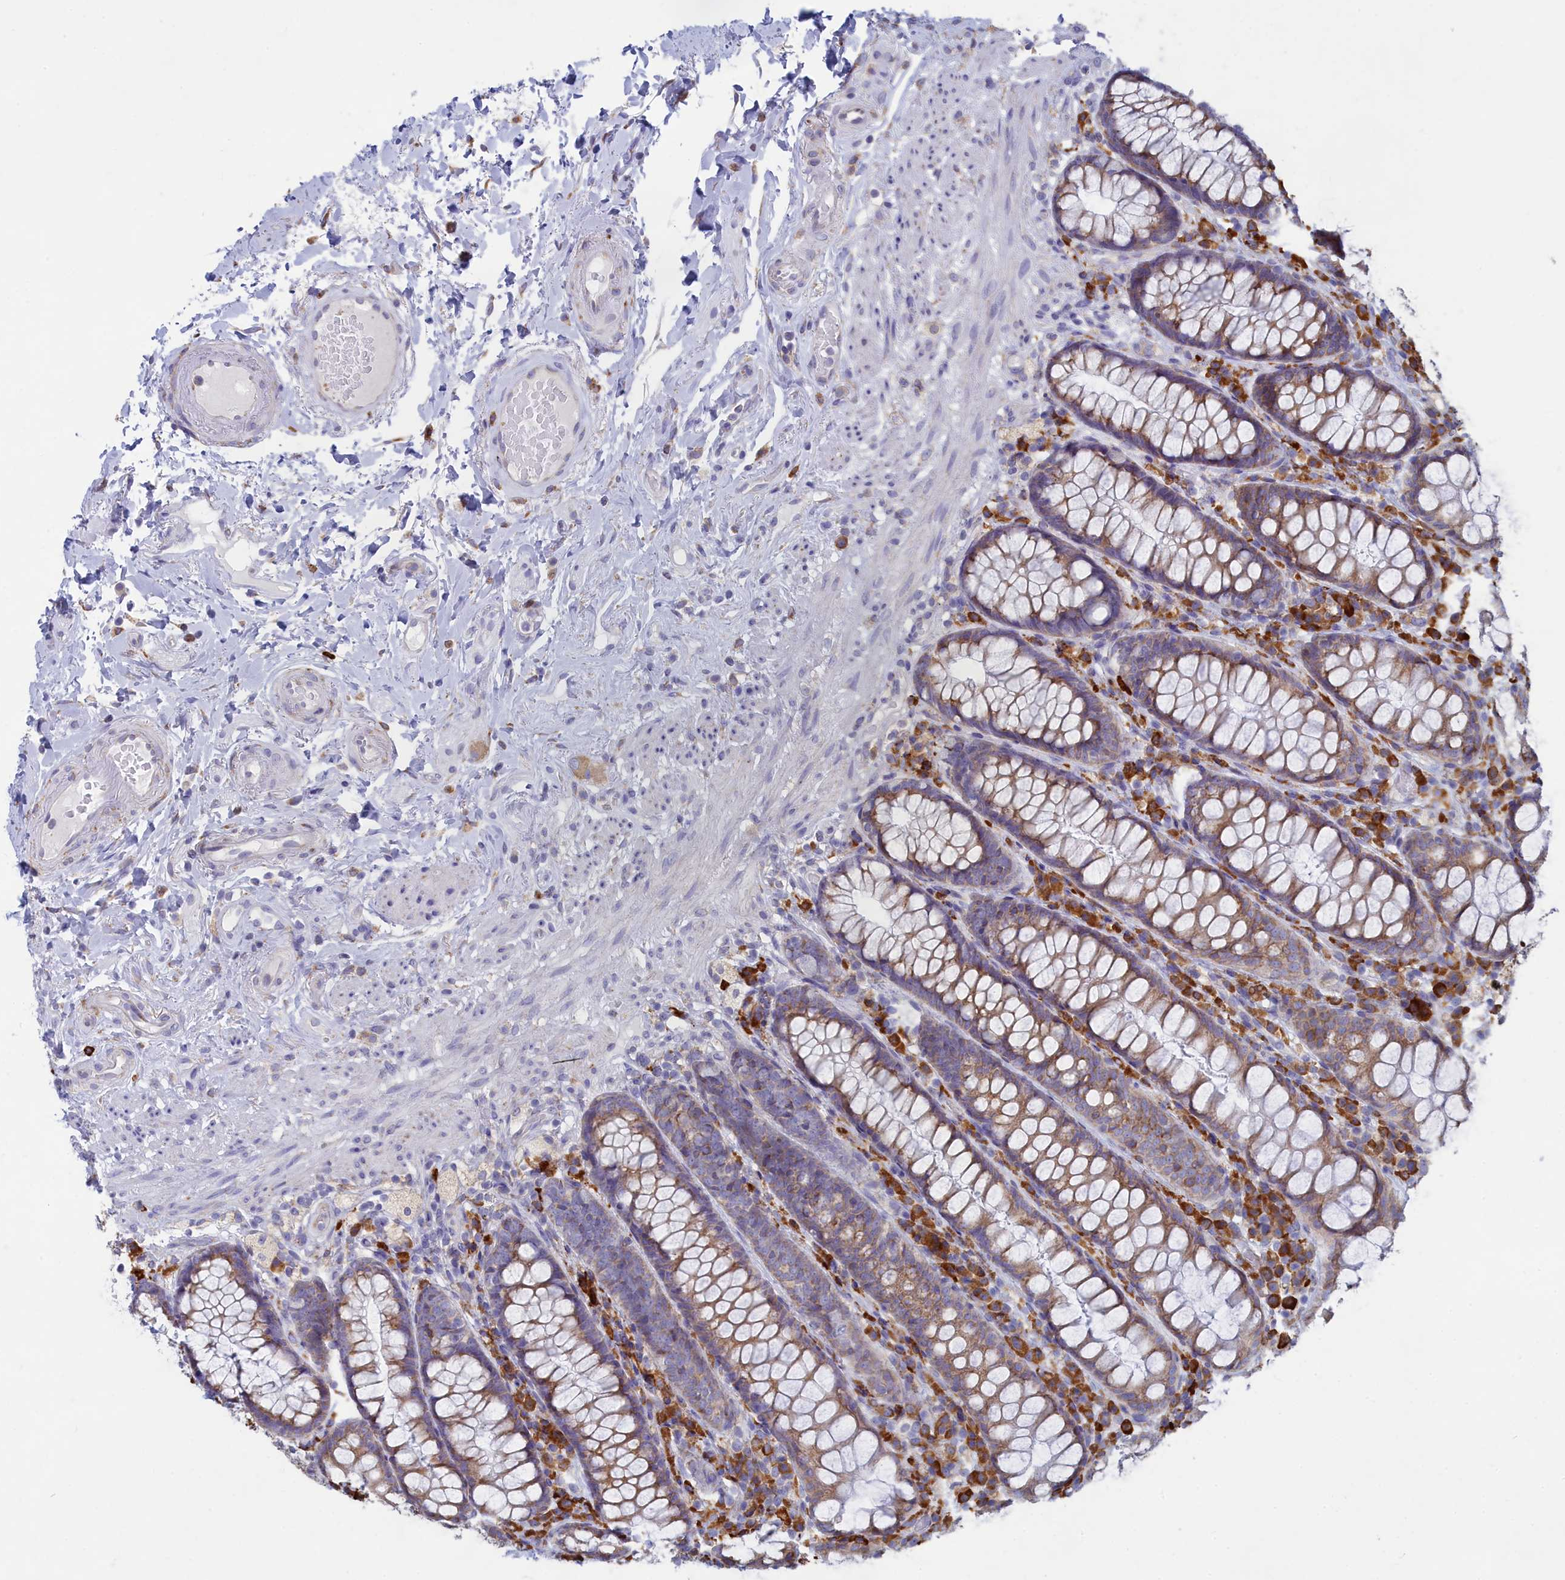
{"staining": {"intensity": "moderate", "quantity": "25%-75%", "location": "cytoplasmic/membranous"}, "tissue": "rectum", "cell_type": "Glandular cells", "image_type": "normal", "snomed": [{"axis": "morphology", "description": "Normal tissue, NOS"}, {"axis": "topography", "description": "Rectum"}], "caption": "This image displays immunohistochemistry (IHC) staining of normal human rectum, with medium moderate cytoplasmic/membranous staining in approximately 25%-75% of glandular cells.", "gene": "WDR35", "patient": {"sex": "male", "age": 83}}